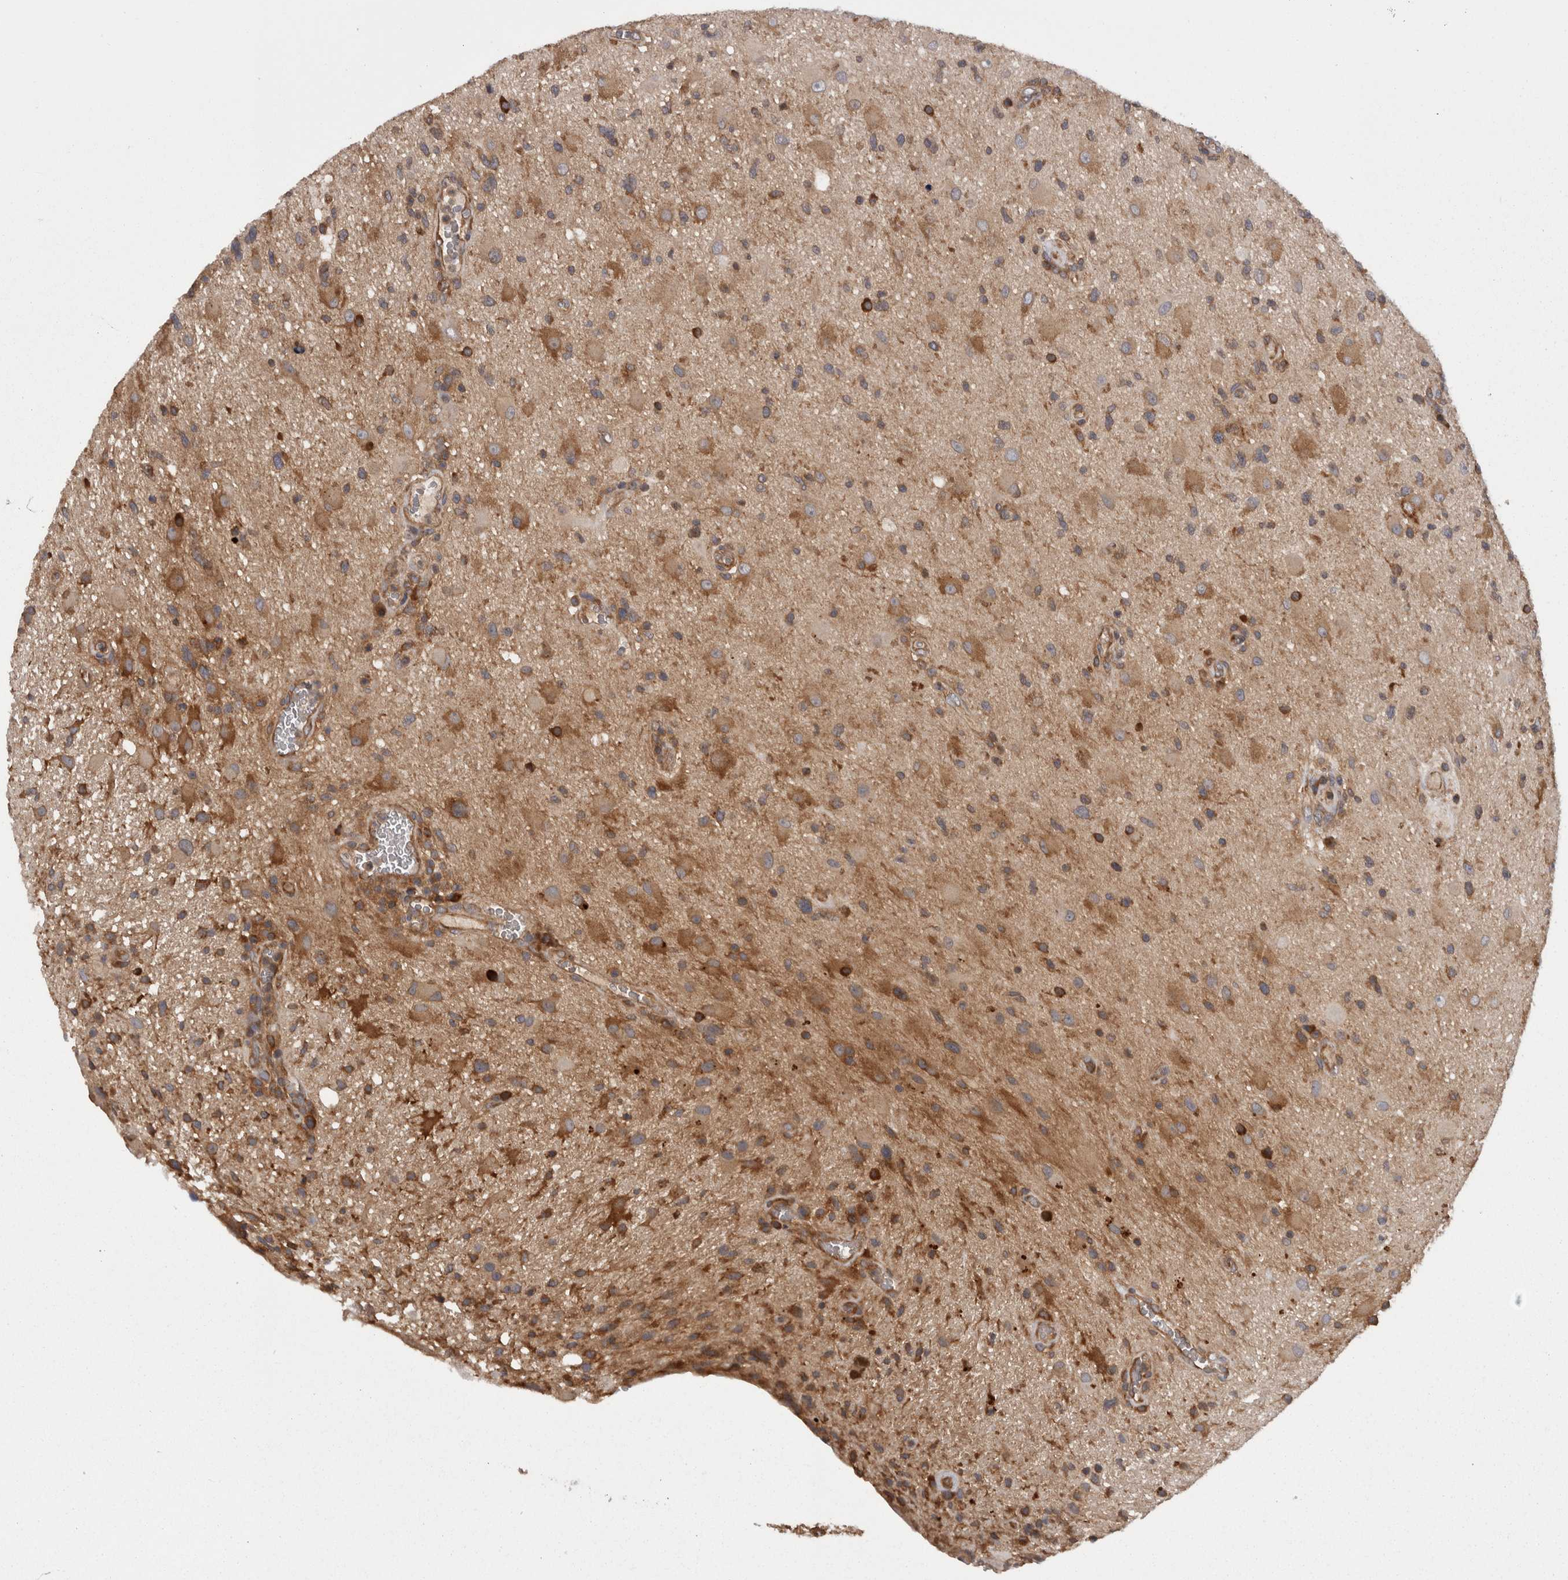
{"staining": {"intensity": "moderate", "quantity": ">75%", "location": "cytoplasmic/membranous"}, "tissue": "glioma", "cell_type": "Tumor cells", "image_type": "cancer", "snomed": [{"axis": "morphology", "description": "Glioma, malignant, High grade"}, {"axis": "topography", "description": "Brain"}], "caption": "Moderate cytoplasmic/membranous protein staining is present in about >75% of tumor cells in malignant glioma (high-grade).", "gene": "SMCR8", "patient": {"sex": "male", "age": 33}}